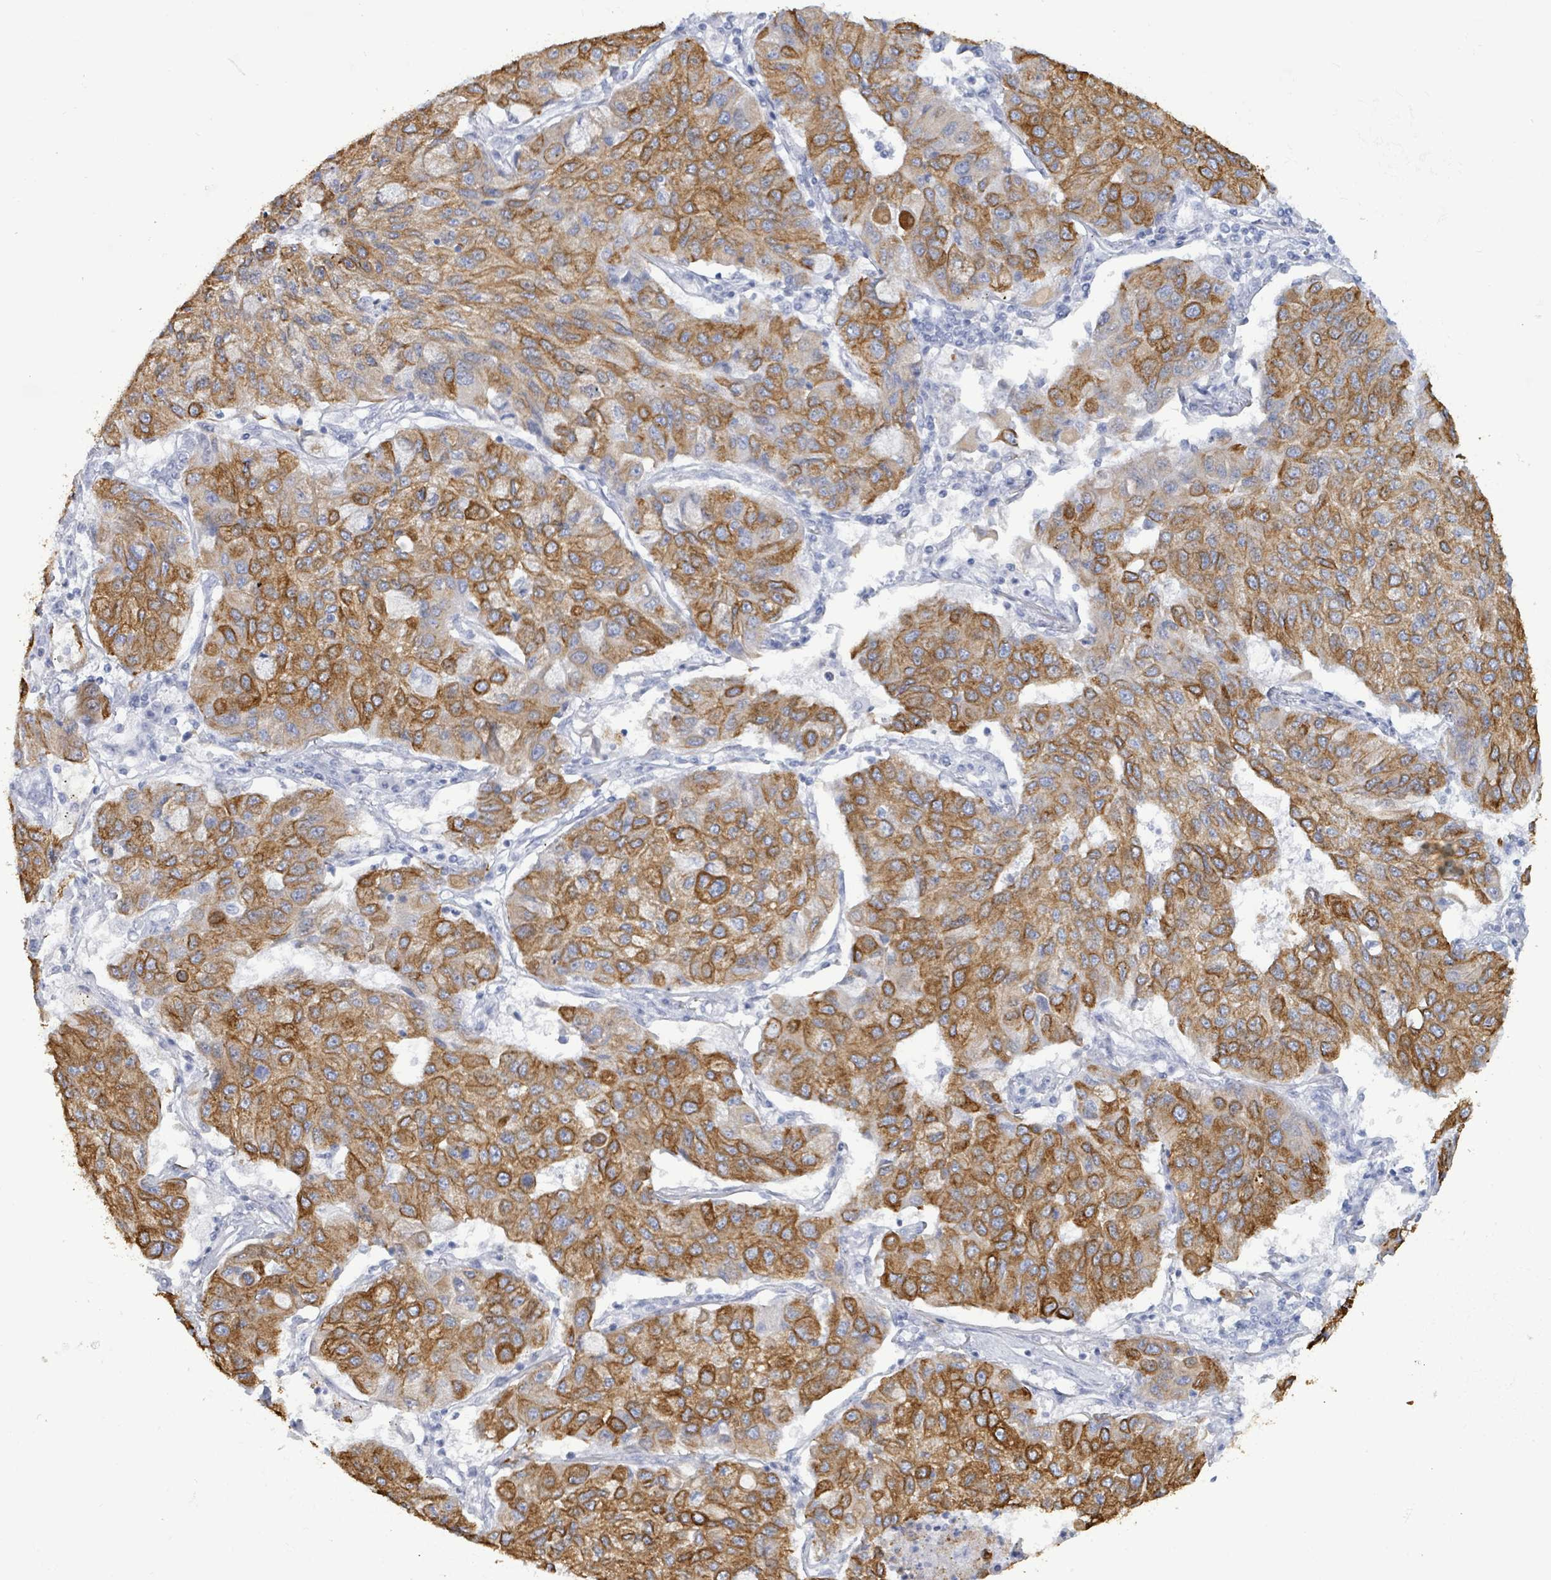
{"staining": {"intensity": "moderate", "quantity": ">75%", "location": "cytoplasmic/membranous"}, "tissue": "lung cancer", "cell_type": "Tumor cells", "image_type": "cancer", "snomed": [{"axis": "morphology", "description": "Squamous cell carcinoma, NOS"}, {"axis": "topography", "description": "Lung"}], "caption": "High-magnification brightfield microscopy of lung cancer (squamous cell carcinoma) stained with DAB (3,3'-diaminobenzidine) (brown) and counterstained with hematoxylin (blue). tumor cells exhibit moderate cytoplasmic/membranous staining is identified in approximately>75% of cells. The protein is shown in brown color, while the nuclei are stained blue.", "gene": "KRT8", "patient": {"sex": "male", "age": 74}}